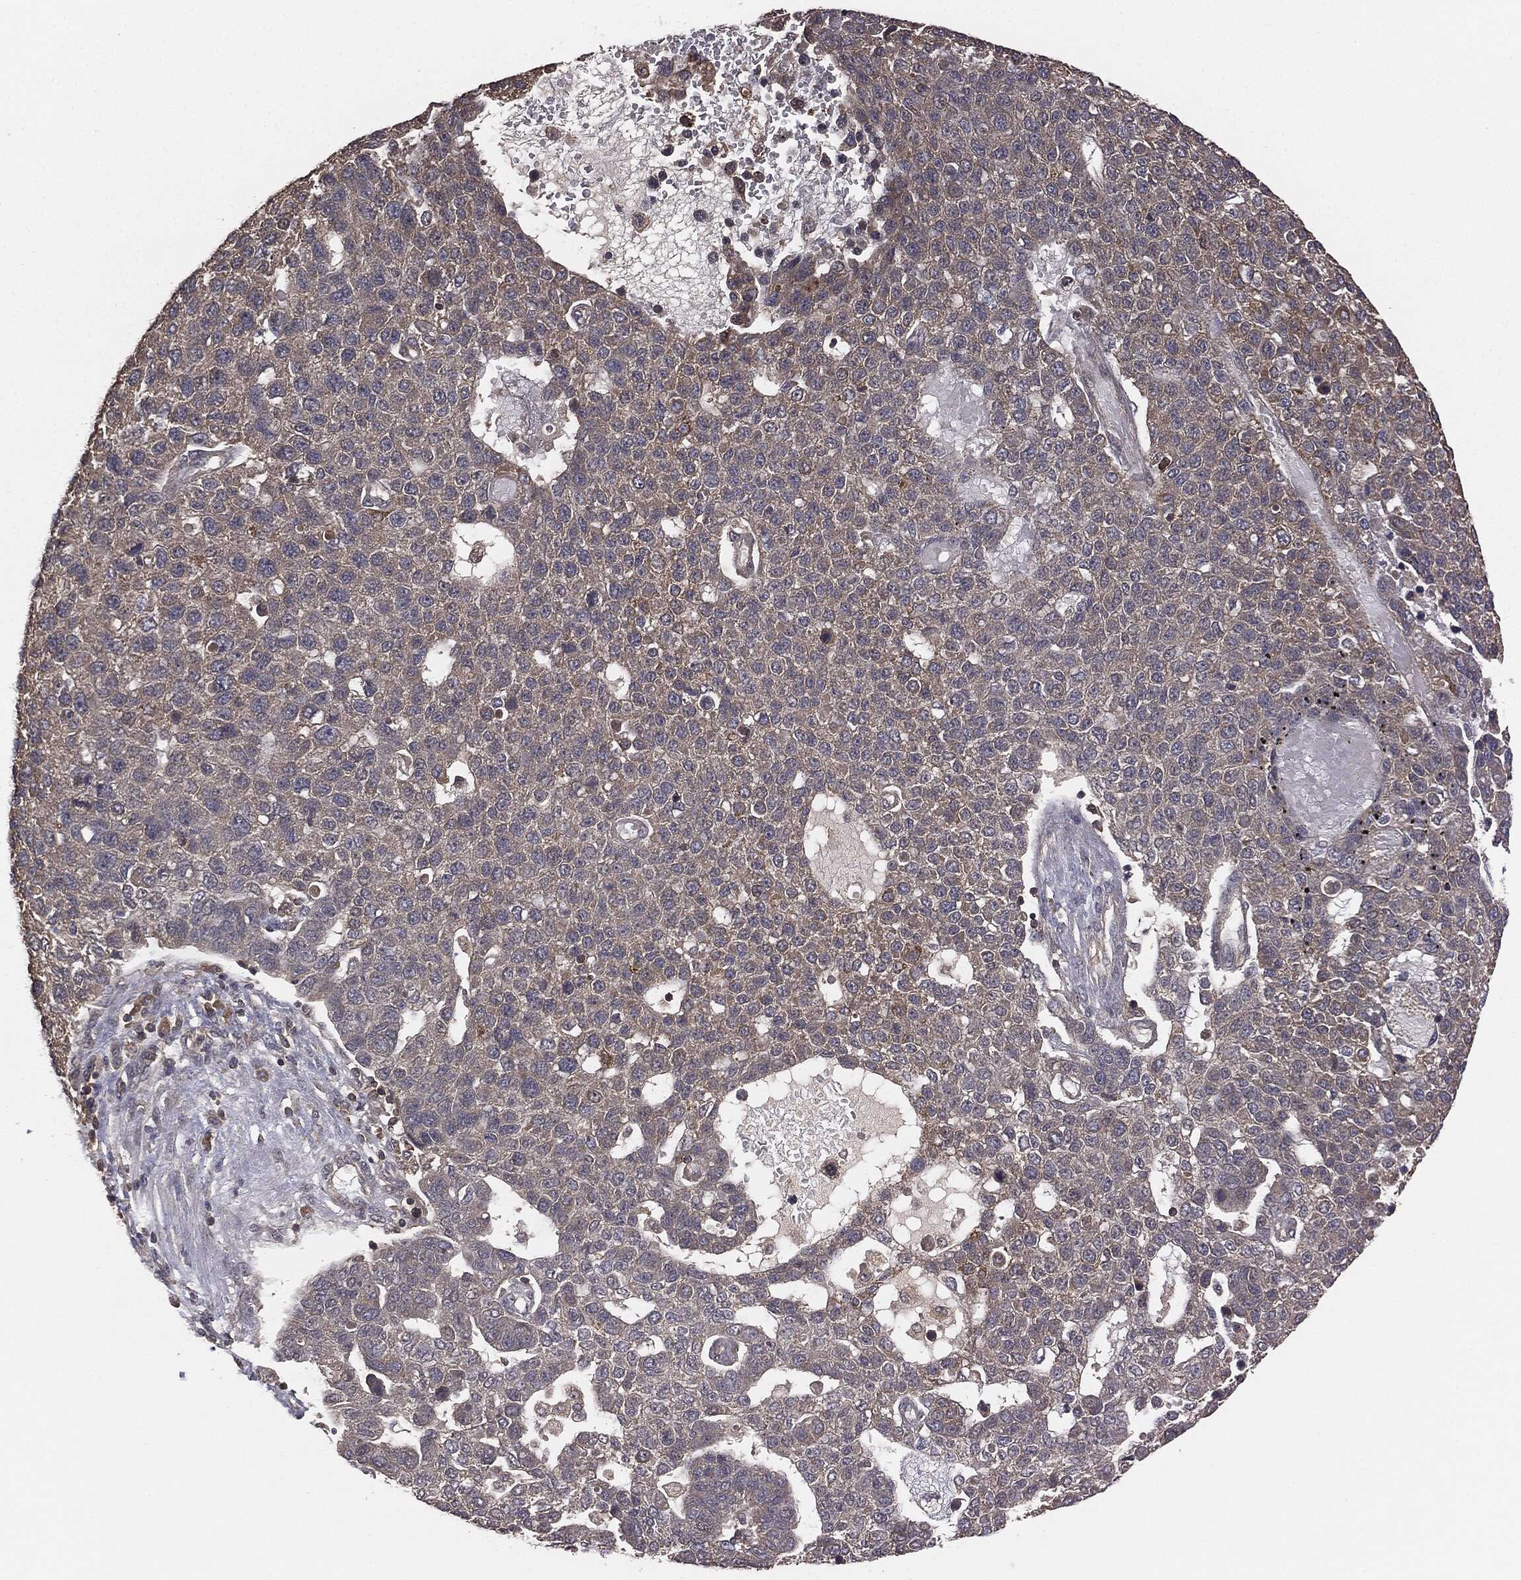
{"staining": {"intensity": "negative", "quantity": "none", "location": "none"}, "tissue": "pancreatic cancer", "cell_type": "Tumor cells", "image_type": "cancer", "snomed": [{"axis": "morphology", "description": "Adenocarcinoma, NOS"}, {"axis": "topography", "description": "Pancreas"}], "caption": "Immunohistochemistry (IHC) histopathology image of neoplastic tissue: pancreatic adenocarcinoma stained with DAB reveals no significant protein staining in tumor cells. (Stains: DAB IHC with hematoxylin counter stain, Microscopy: brightfield microscopy at high magnification).", "gene": "ERBIN", "patient": {"sex": "female", "age": 61}}